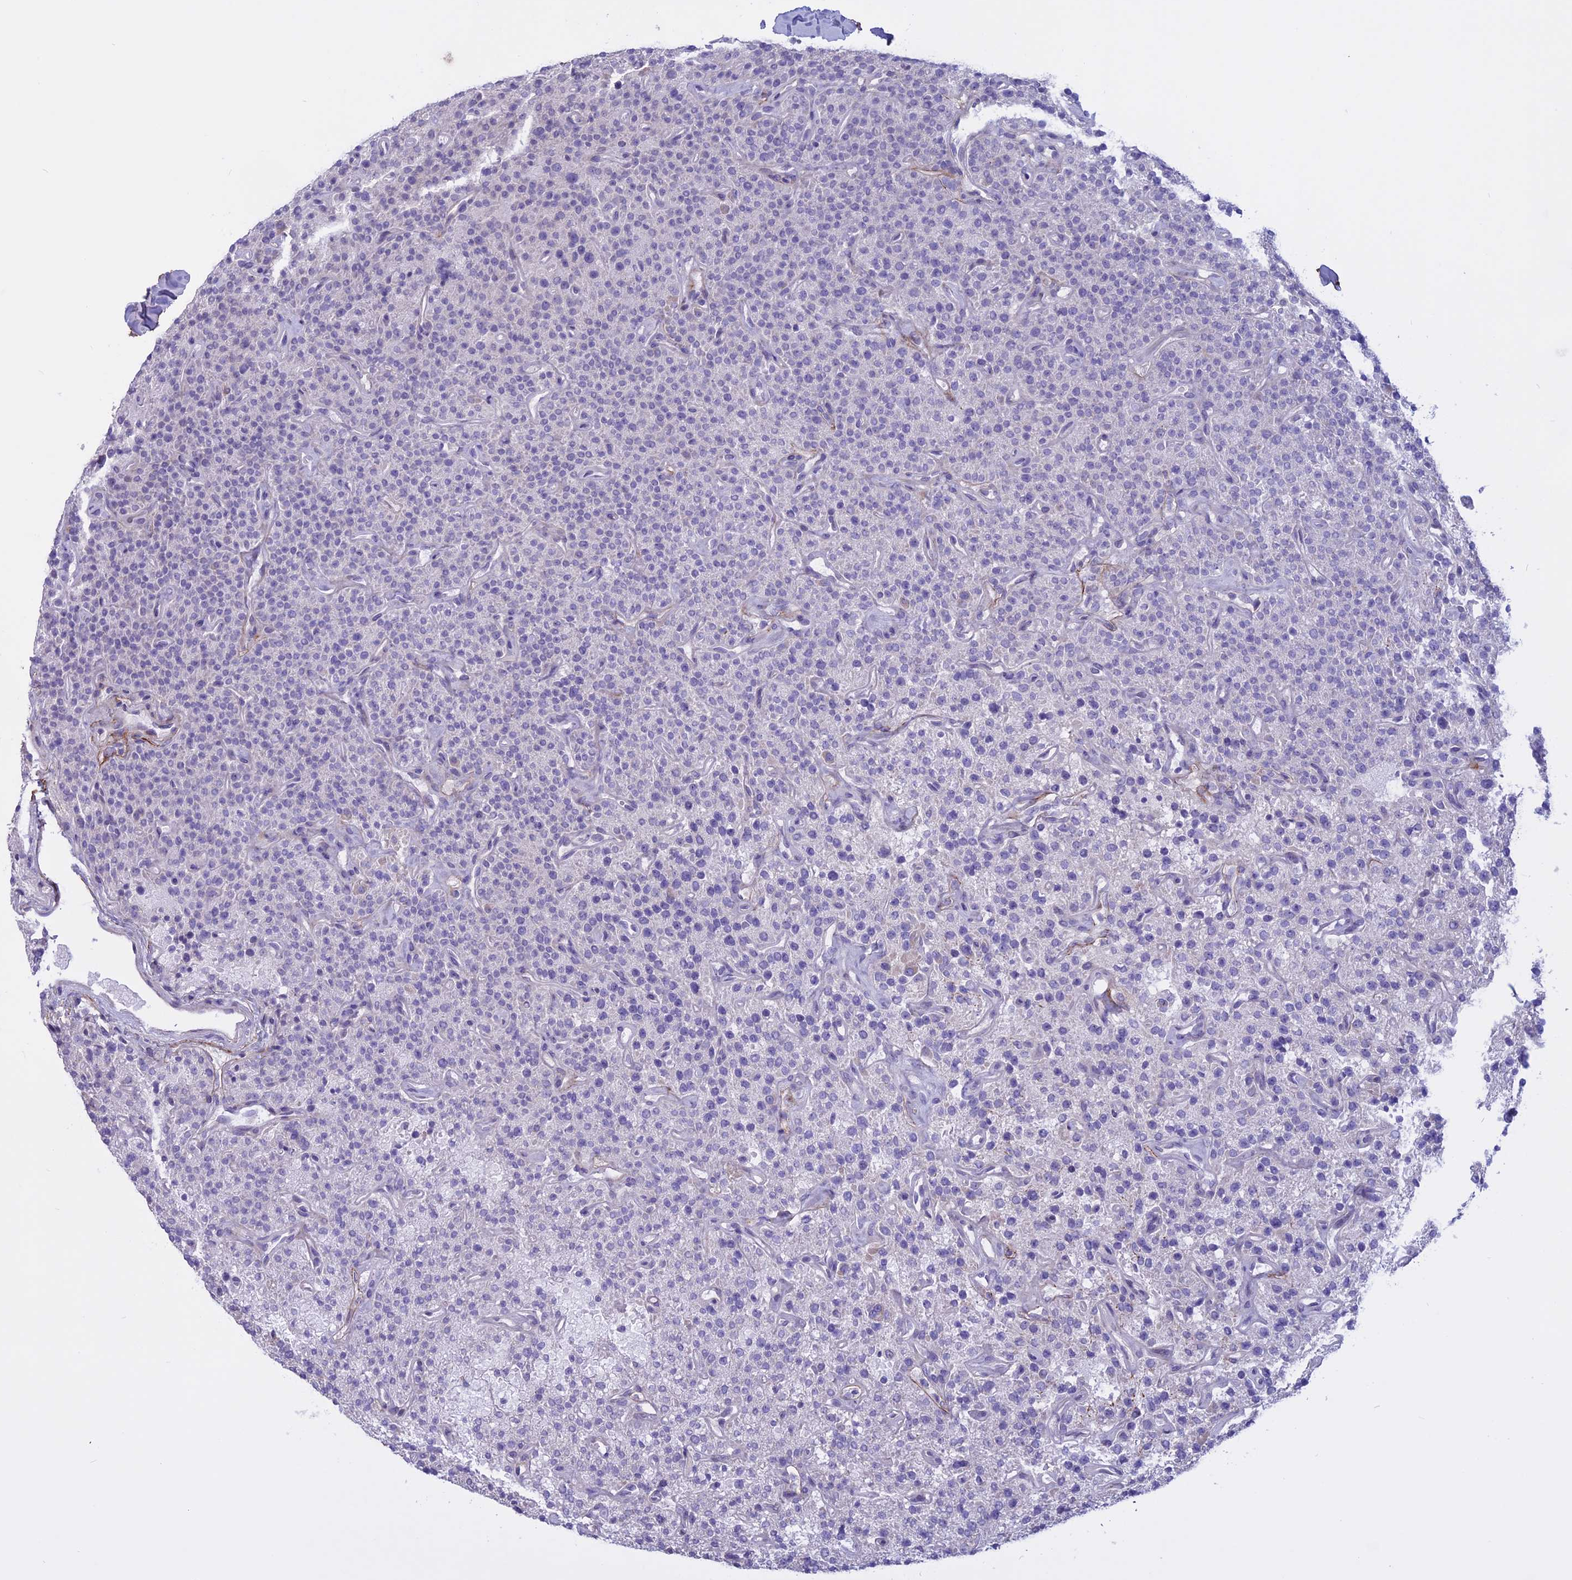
{"staining": {"intensity": "negative", "quantity": "none", "location": "none"}, "tissue": "parathyroid gland", "cell_type": "Glandular cells", "image_type": "normal", "snomed": [{"axis": "morphology", "description": "Normal tissue, NOS"}, {"axis": "topography", "description": "Parathyroid gland"}], "caption": "Glandular cells are negative for protein expression in unremarkable human parathyroid gland. (Brightfield microscopy of DAB immunohistochemistry (IHC) at high magnification).", "gene": "SPHKAP", "patient": {"sex": "male", "age": 46}}